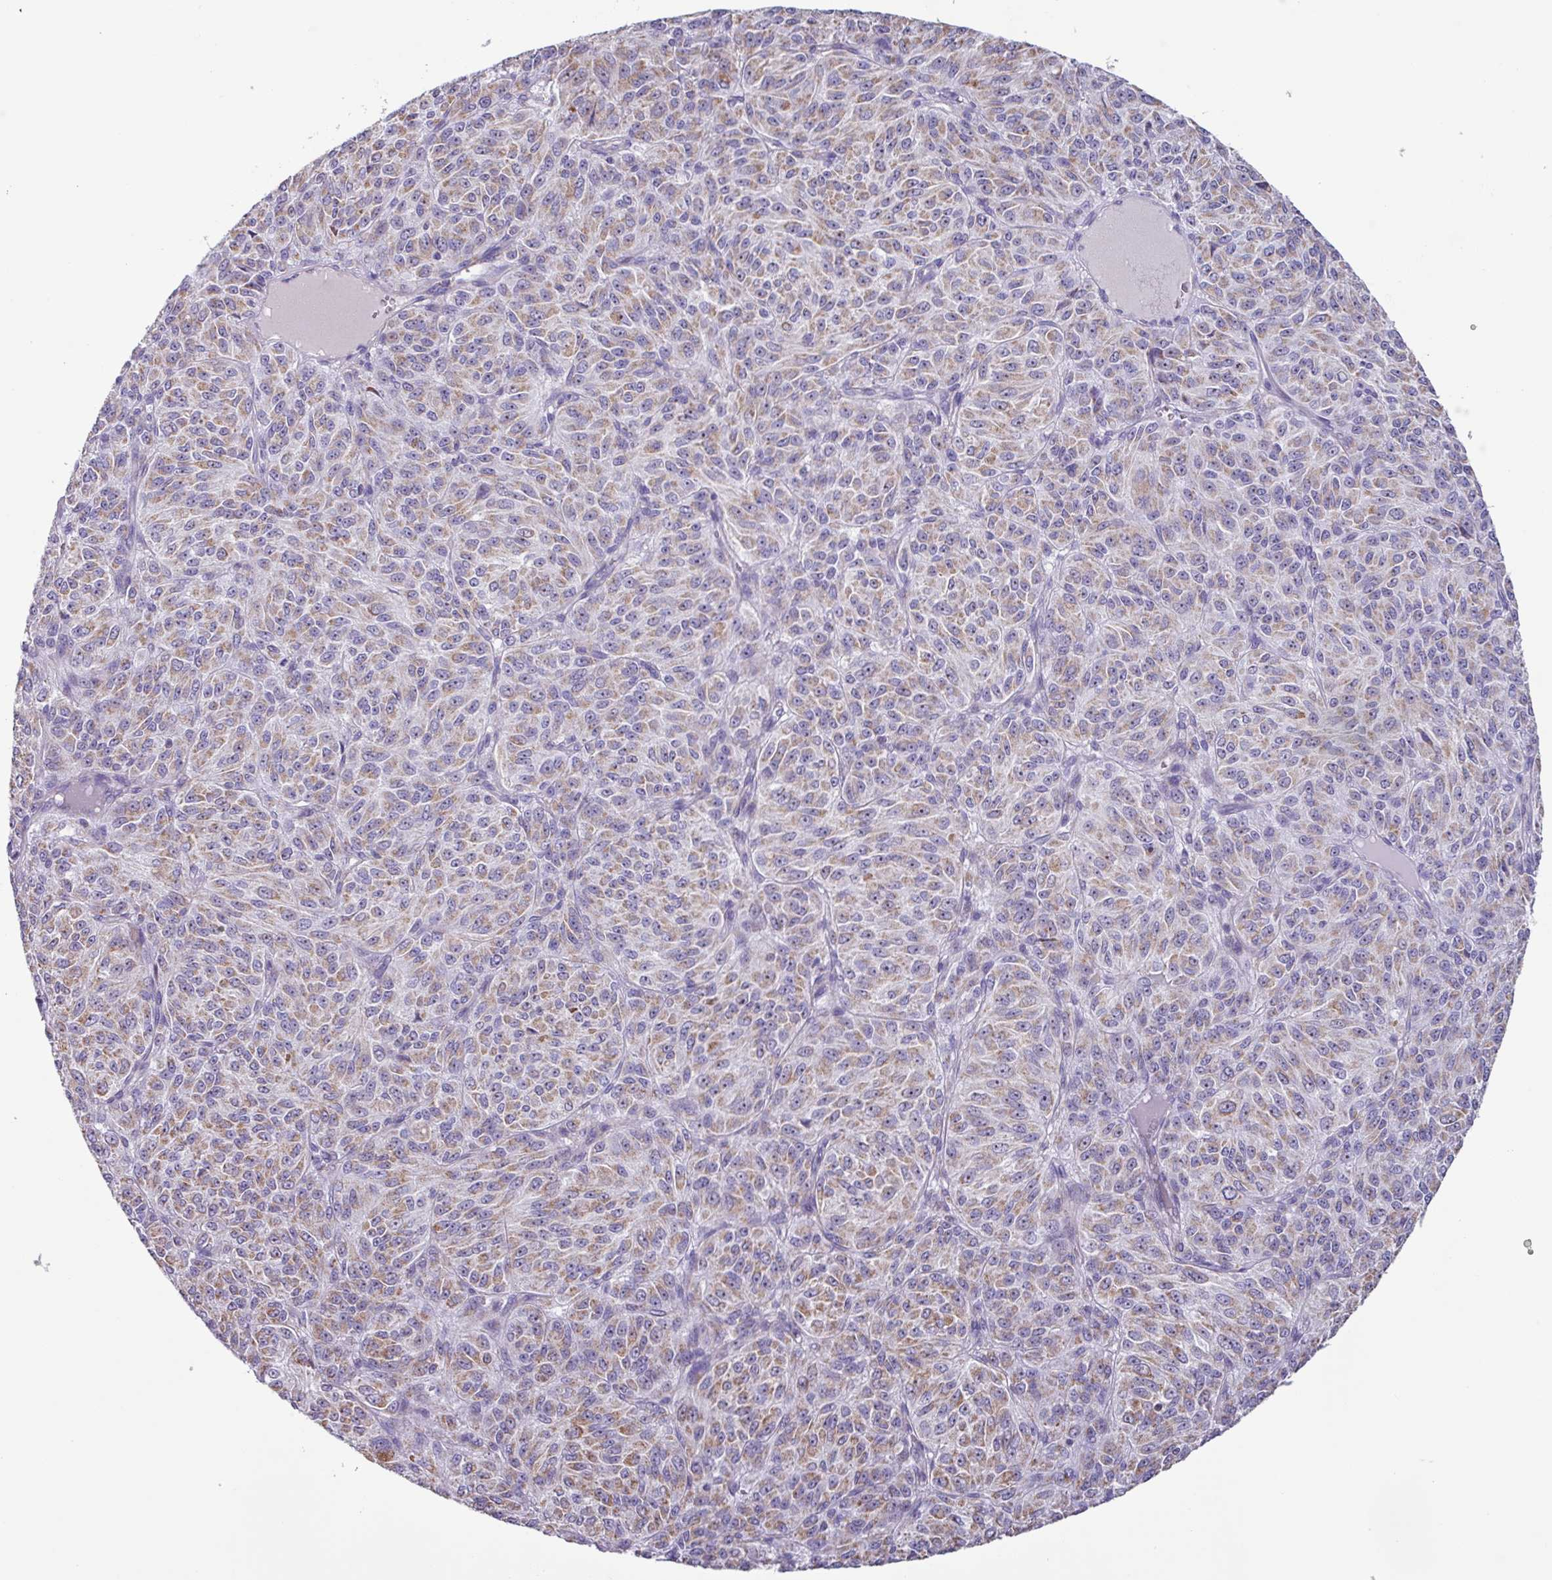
{"staining": {"intensity": "weak", "quantity": ">75%", "location": "cytoplasmic/membranous"}, "tissue": "melanoma", "cell_type": "Tumor cells", "image_type": "cancer", "snomed": [{"axis": "morphology", "description": "Malignant melanoma, Metastatic site"}, {"axis": "topography", "description": "Brain"}], "caption": "Malignant melanoma (metastatic site) tissue demonstrates weak cytoplasmic/membranous positivity in about >75% of tumor cells, visualized by immunohistochemistry.", "gene": "MT-ND4", "patient": {"sex": "female", "age": 56}}